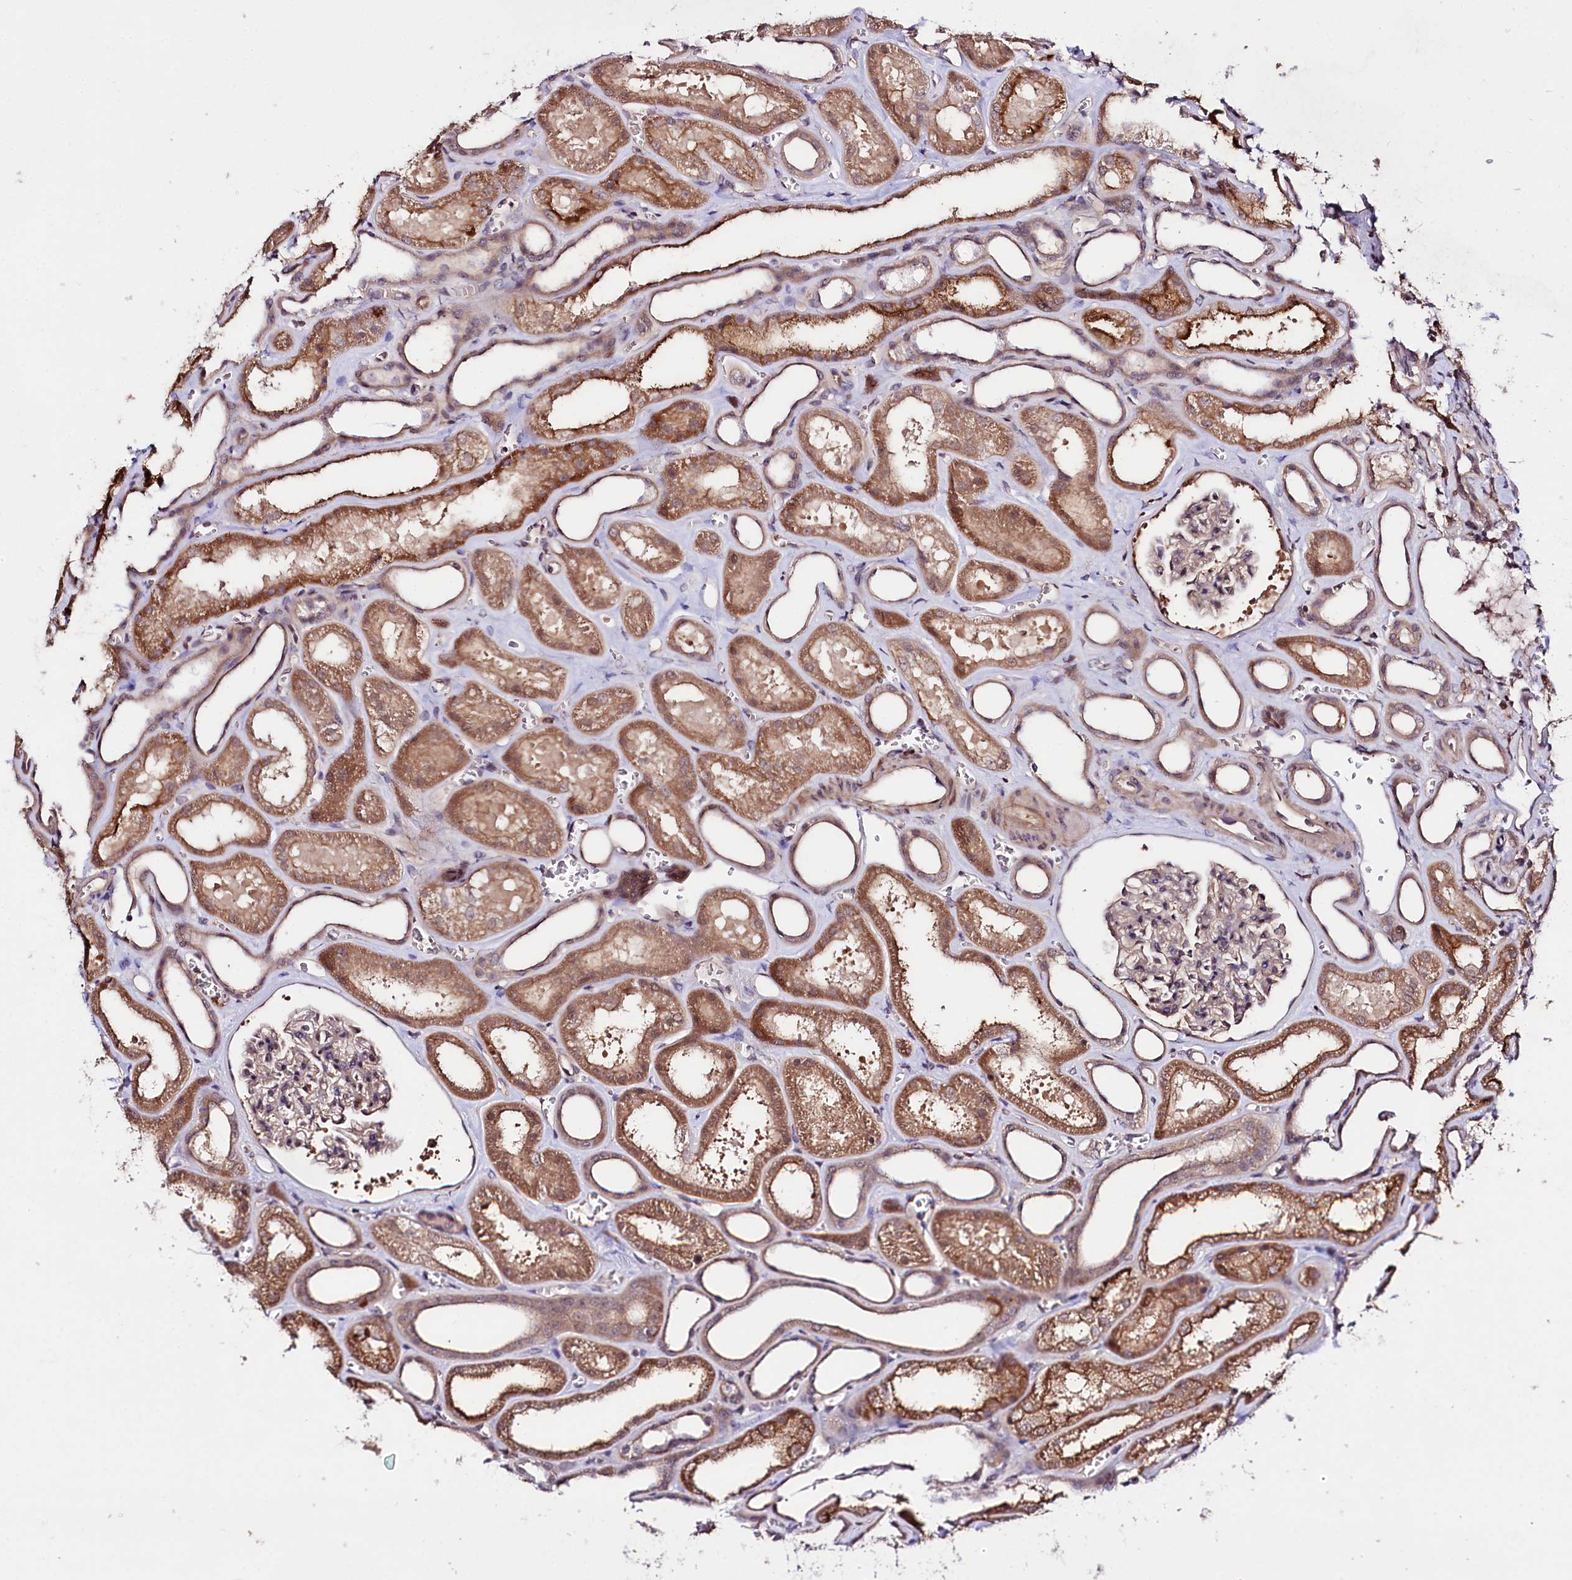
{"staining": {"intensity": "moderate", "quantity": "25%-75%", "location": "cytoplasmic/membranous"}, "tissue": "kidney", "cell_type": "Cells in glomeruli", "image_type": "normal", "snomed": [{"axis": "morphology", "description": "Normal tissue, NOS"}, {"axis": "morphology", "description": "Adenocarcinoma, NOS"}, {"axis": "topography", "description": "Kidney"}], "caption": "Protein expression analysis of normal kidney demonstrates moderate cytoplasmic/membranous expression in approximately 25%-75% of cells in glomeruli.", "gene": "TAFAZZIN", "patient": {"sex": "female", "age": 68}}